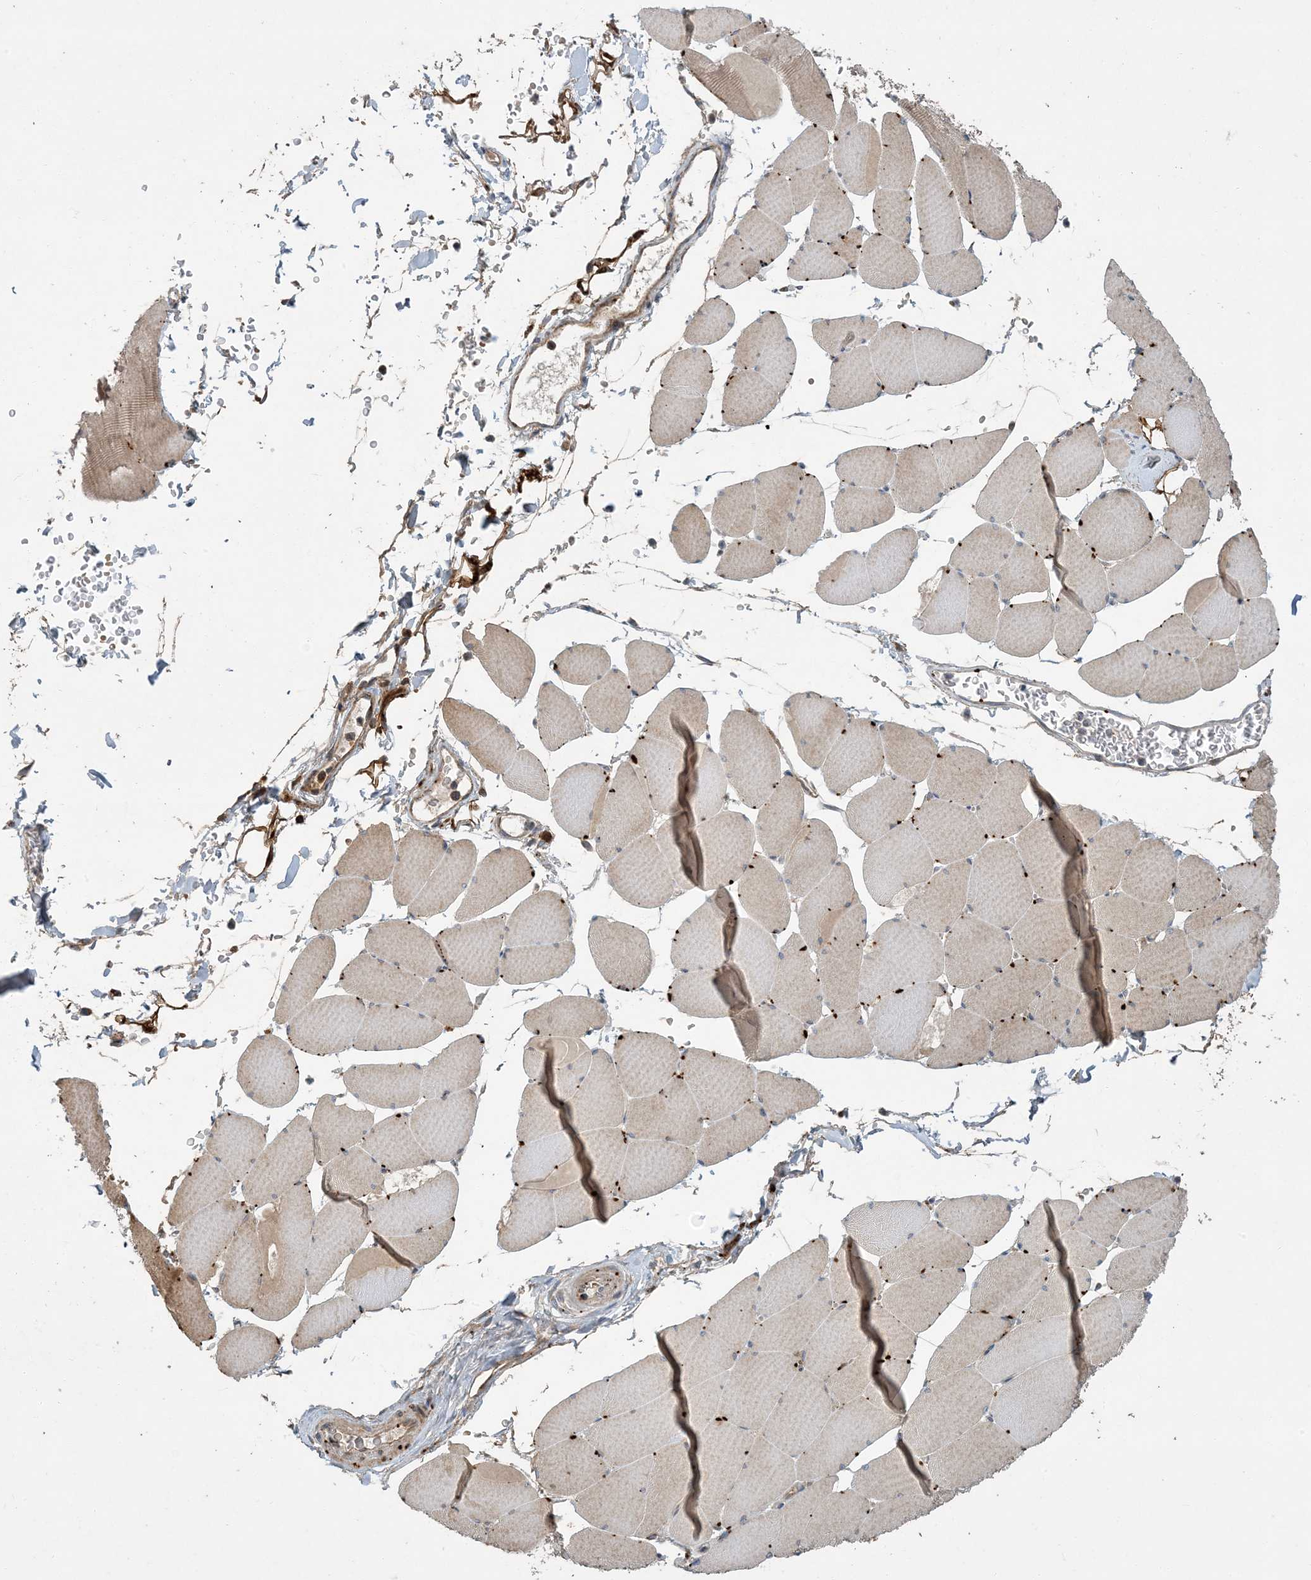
{"staining": {"intensity": "moderate", "quantity": "<25%", "location": "cytoplasmic/membranous"}, "tissue": "skeletal muscle", "cell_type": "Myocytes", "image_type": "normal", "snomed": [{"axis": "morphology", "description": "Normal tissue, NOS"}, {"axis": "topography", "description": "Skeletal muscle"}, {"axis": "topography", "description": "Head-Neck"}], "caption": "Myocytes show moderate cytoplasmic/membranous staining in about <25% of cells in normal skeletal muscle.", "gene": "LTN1", "patient": {"sex": "male", "age": 66}}